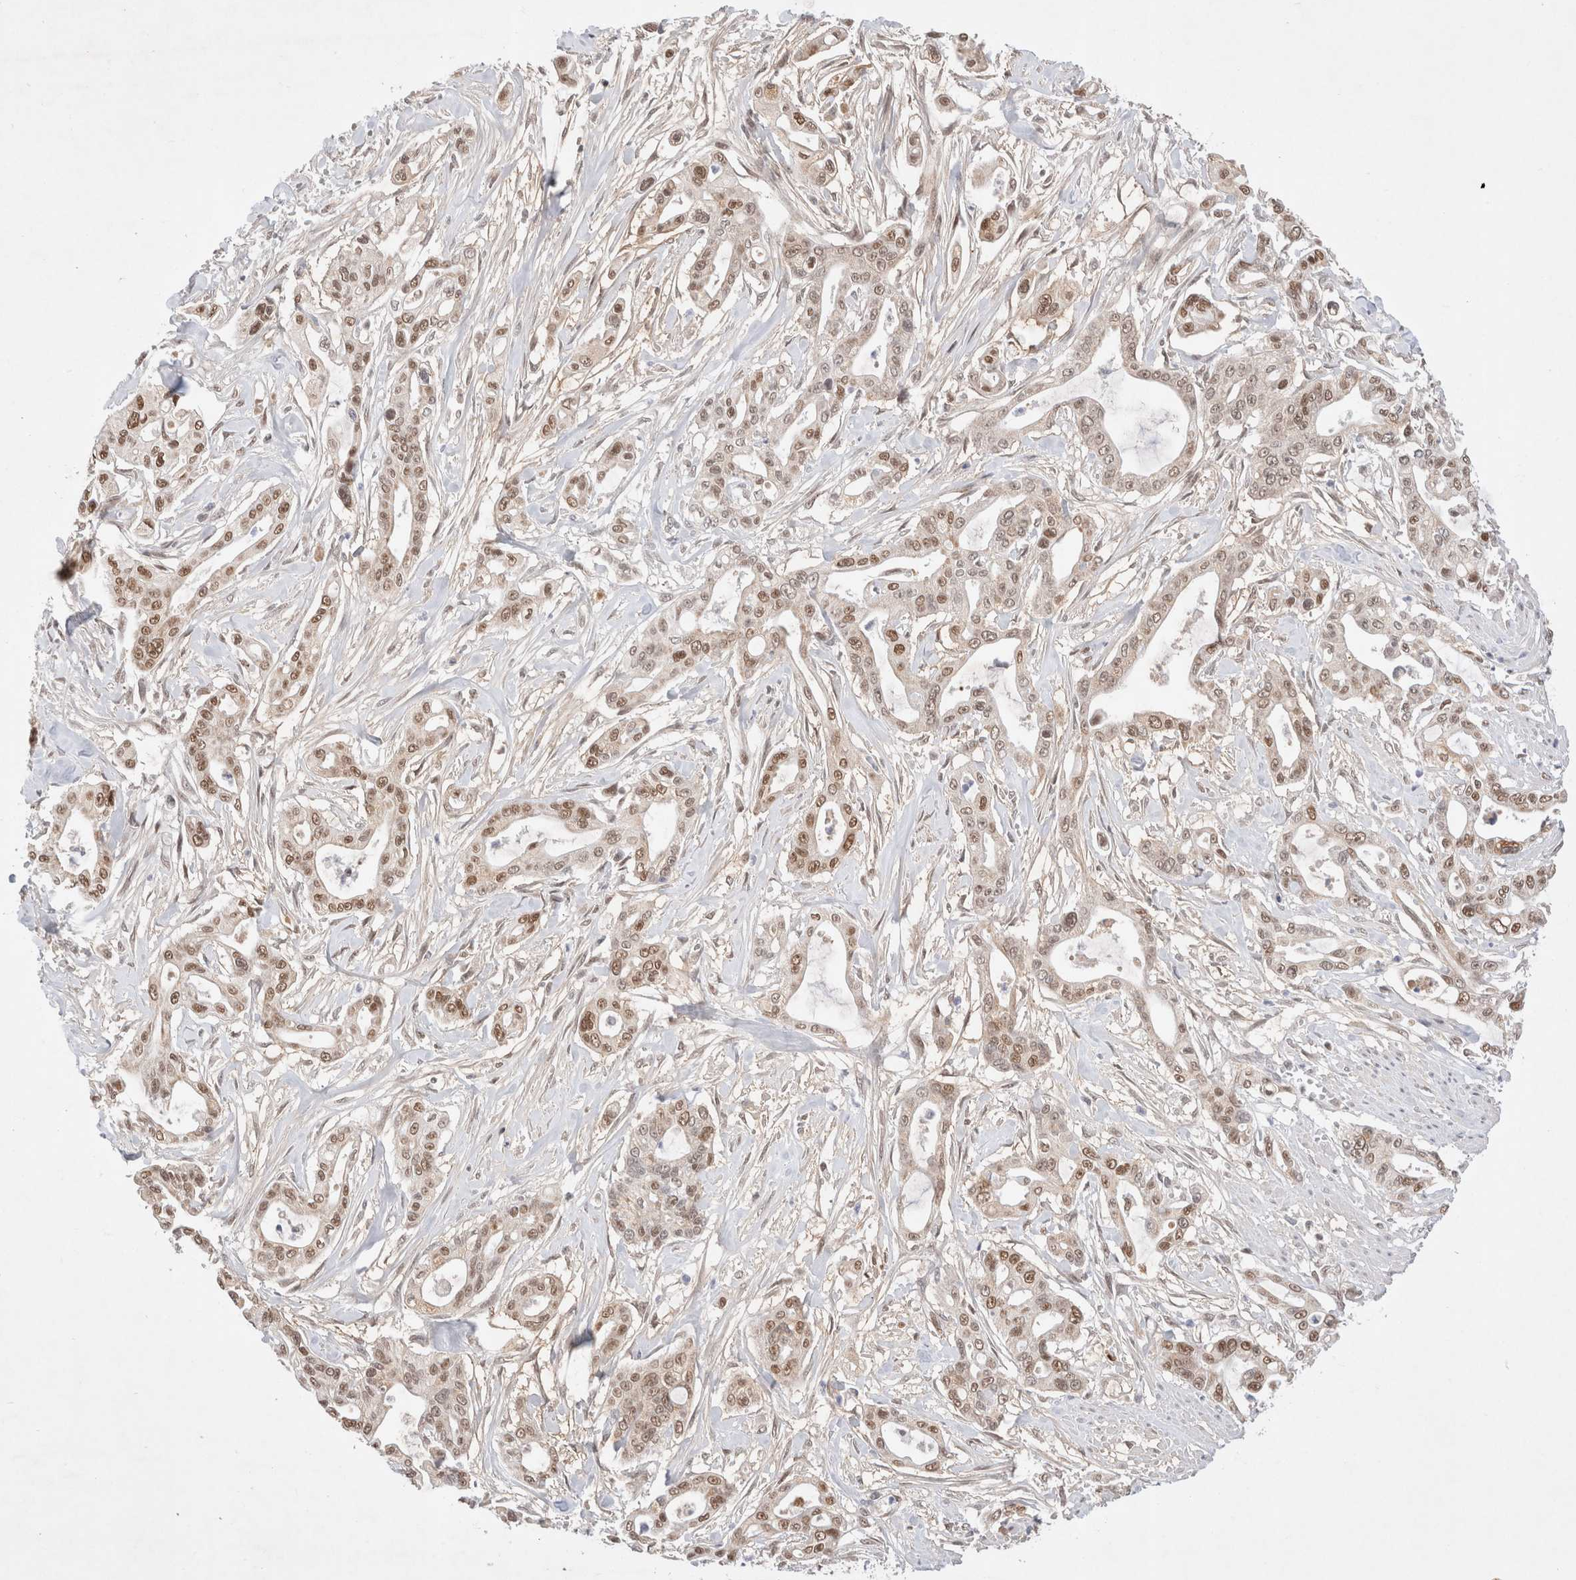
{"staining": {"intensity": "moderate", "quantity": ">75%", "location": "nuclear"}, "tissue": "pancreatic cancer", "cell_type": "Tumor cells", "image_type": "cancer", "snomed": [{"axis": "morphology", "description": "Adenocarcinoma, NOS"}, {"axis": "topography", "description": "Pancreas"}], "caption": "Brown immunohistochemical staining in human pancreatic cancer reveals moderate nuclear positivity in about >75% of tumor cells.", "gene": "GTF2I", "patient": {"sex": "male", "age": 68}}